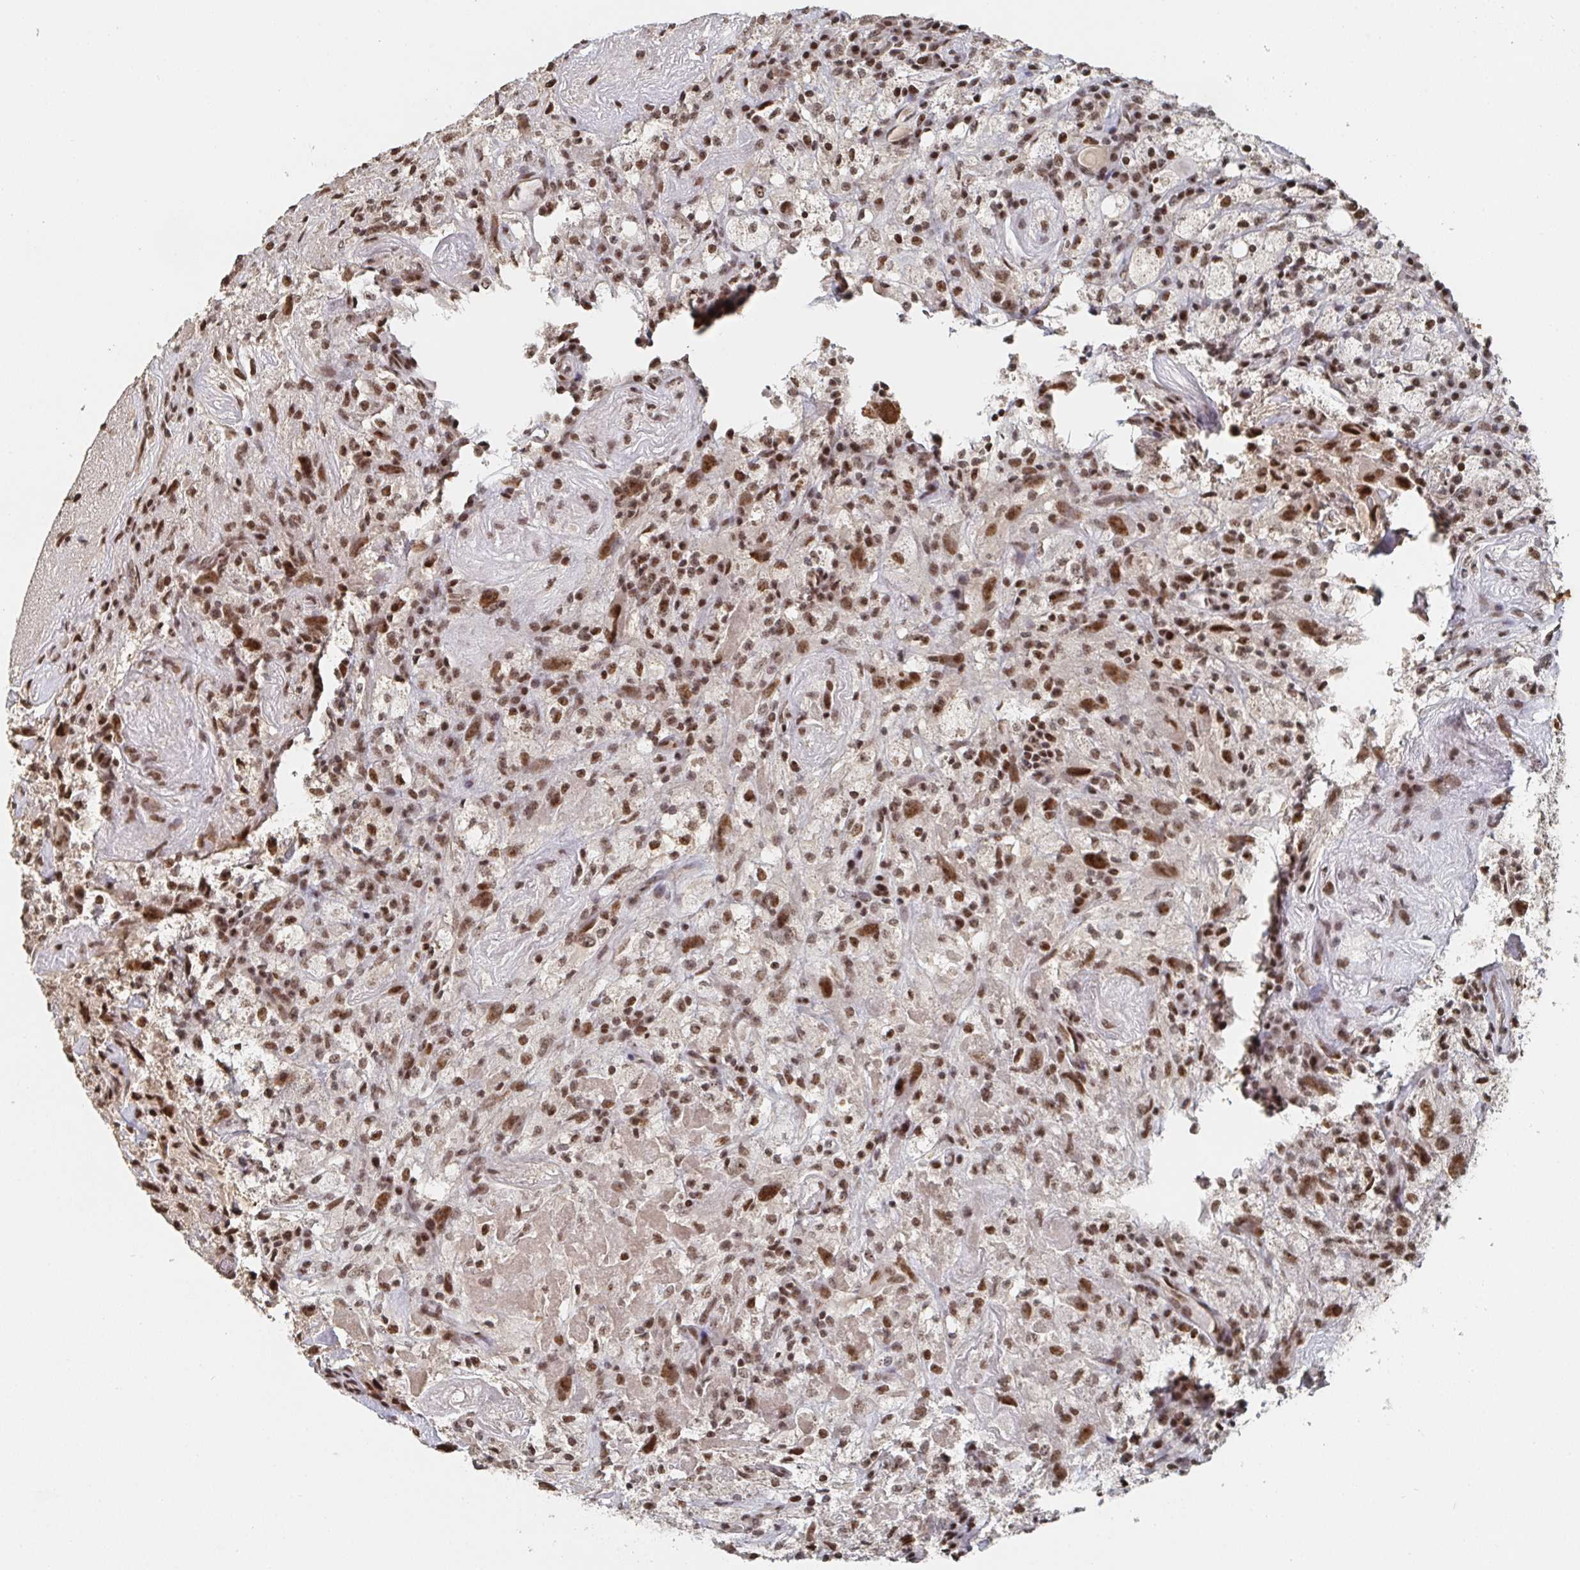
{"staining": {"intensity": "moderate", "quantity": ">75%", "location": "nuclear"}, "tissue": "glioma", "cell_type": "Tumor cells", "image_type": "cancer", "snomed": [{"axis": "morphology", "description": "Glioma, malignant, High grade"}, {"axis": "topography", "description": "Brain"}], "caption": "Immunohistochemical staining of malignant glioma (high-grade) exhibits moderate nuclear protein positivity in about >75% of tumor cells. (DAB (3,3'-diaminobenzidine) IHC with brightfield microscopy, high magnification).", "gene": "ZDHHC12", "patient": {"sex": "male", "age": 68}}